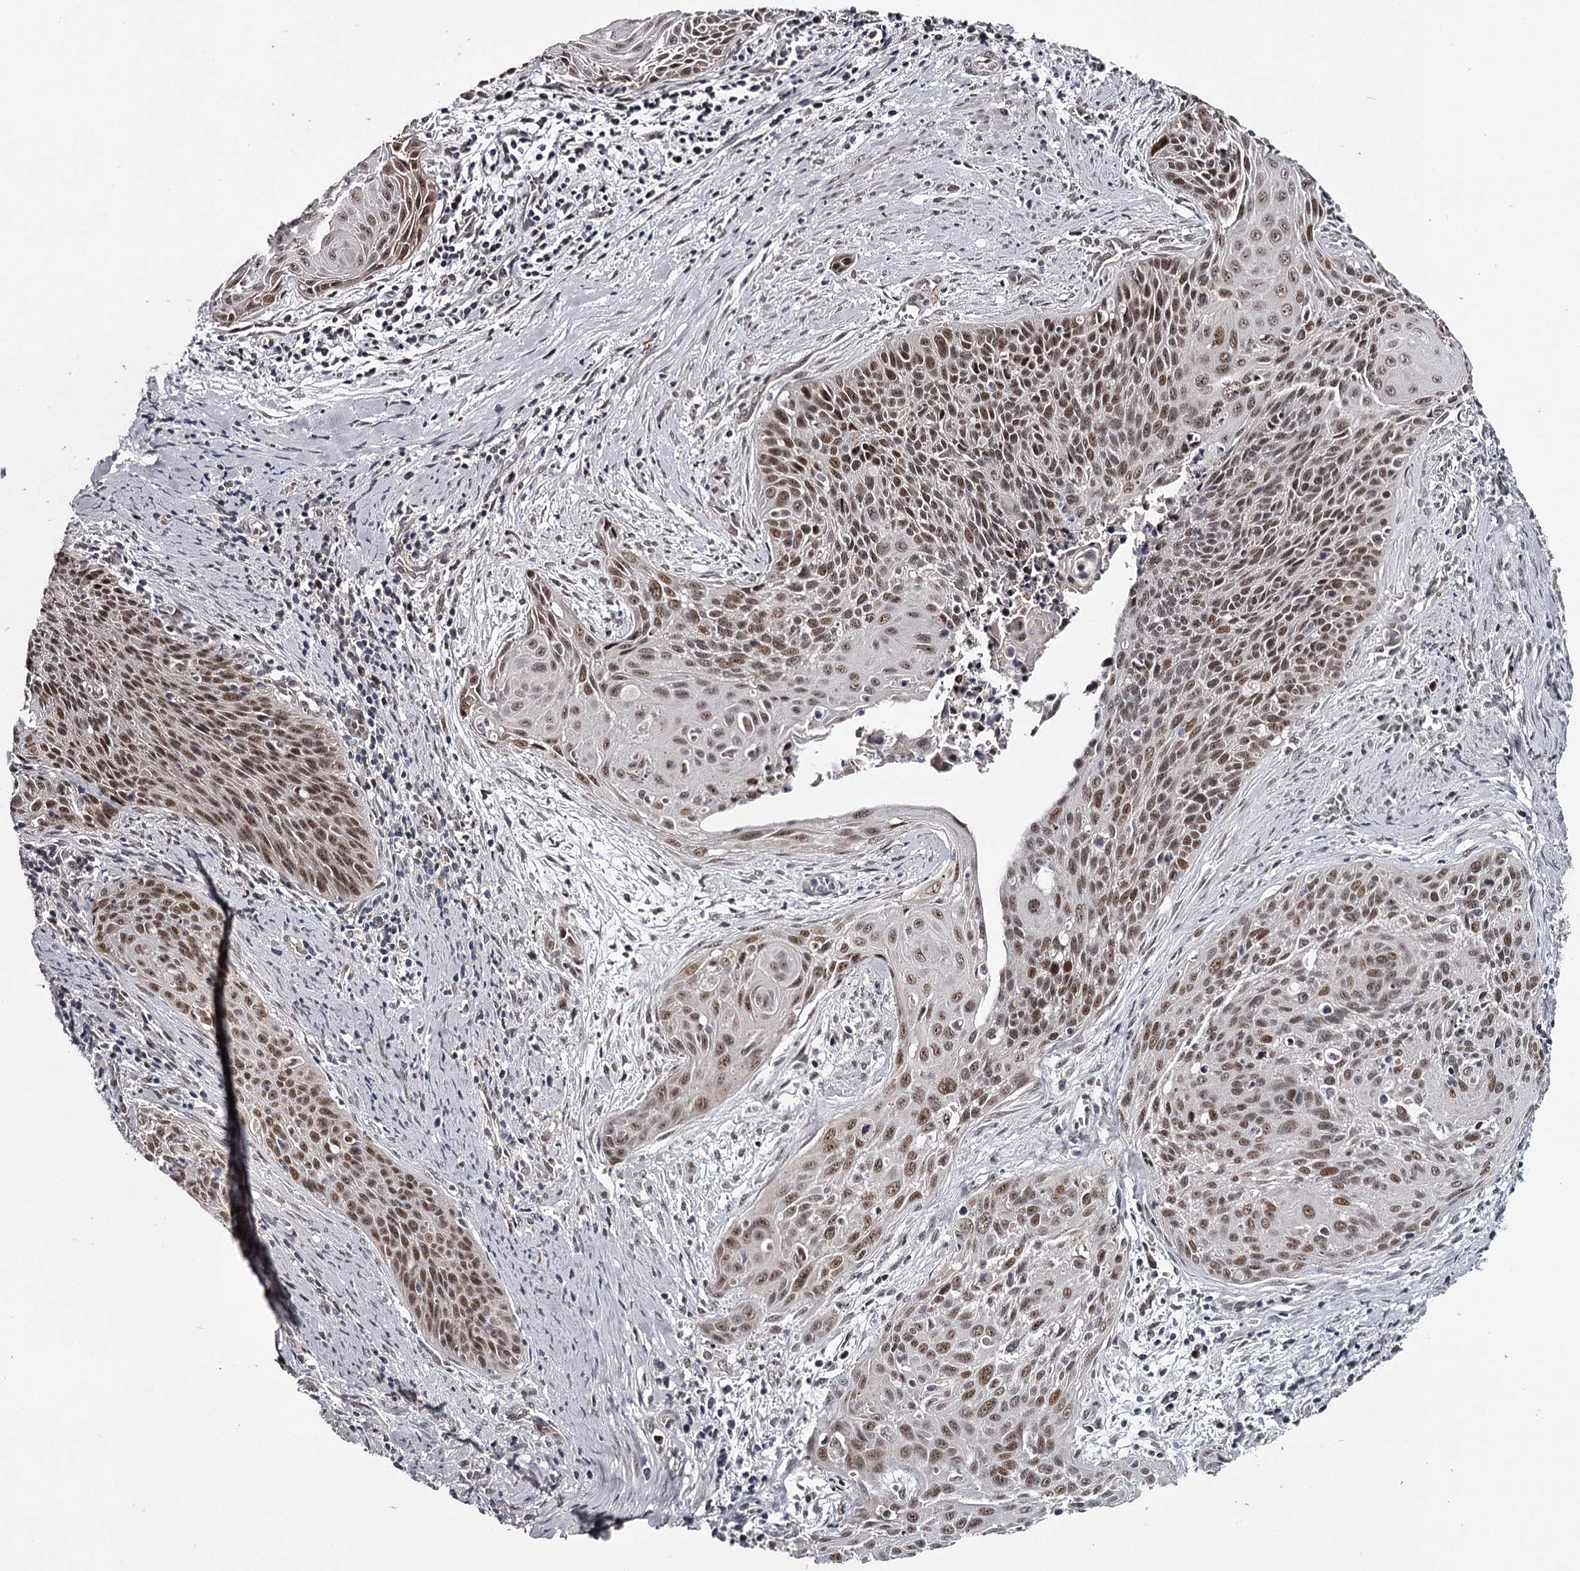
{"staining": {"intensity": "moderate", "quantity": ">75%", "location": "nuclear"}, "tissue": "cervical cancer", "cell_type": "Tumor cells", "image_type": "cancer", "snomed": [{"axis": "morphology", "description": "Squamous cell carcinoma, NOS"}, {"axis": "topography", "description": "Cervix"}], "caption": "Moderate nuclear protein expression is identified in approximately >75% of tumor cells in cervical cancer.", "gene": "RNF44", "patient": {"sex": "female", "age": 55}}